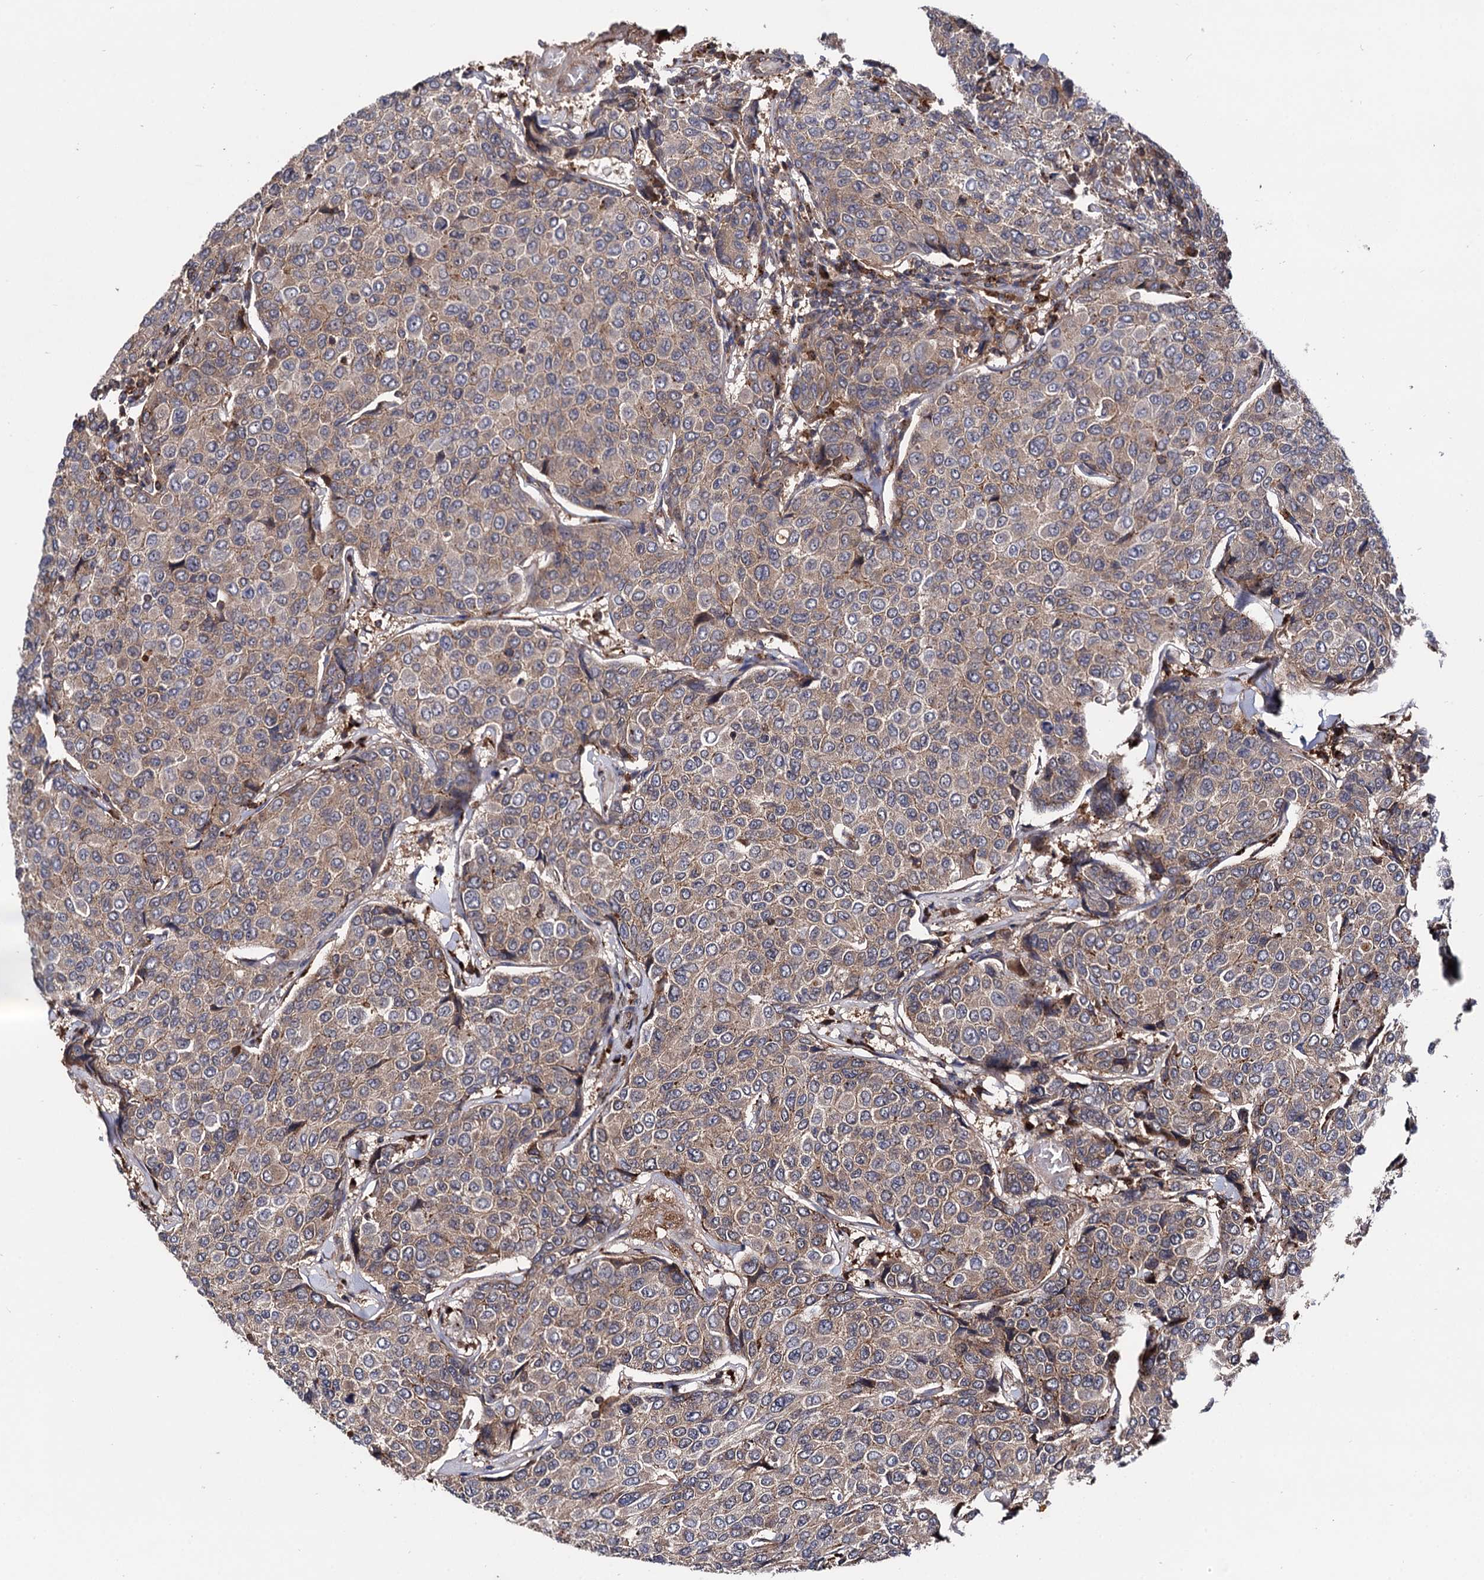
{"staining": {"intensity": "weak", "quantity": ">75%", "location": "cytoplasmic/membranous"}, "tissue": "breast cancer", "cell_type": "Tumor cells", "image_type": "cancer", "snomed": [{"axis": "morphology", "description": "Duct carcinoma"}, {"axis": "topography", "description": "Breast"}], "caption": "The histopathology image demonstrates staining of breast cancer, revealing weak cytoplasmic/membranous protein positivity (brown color) within tumor cells.", "gene": "MICAL2", "patient": {"sex": "female", "age": 55}}